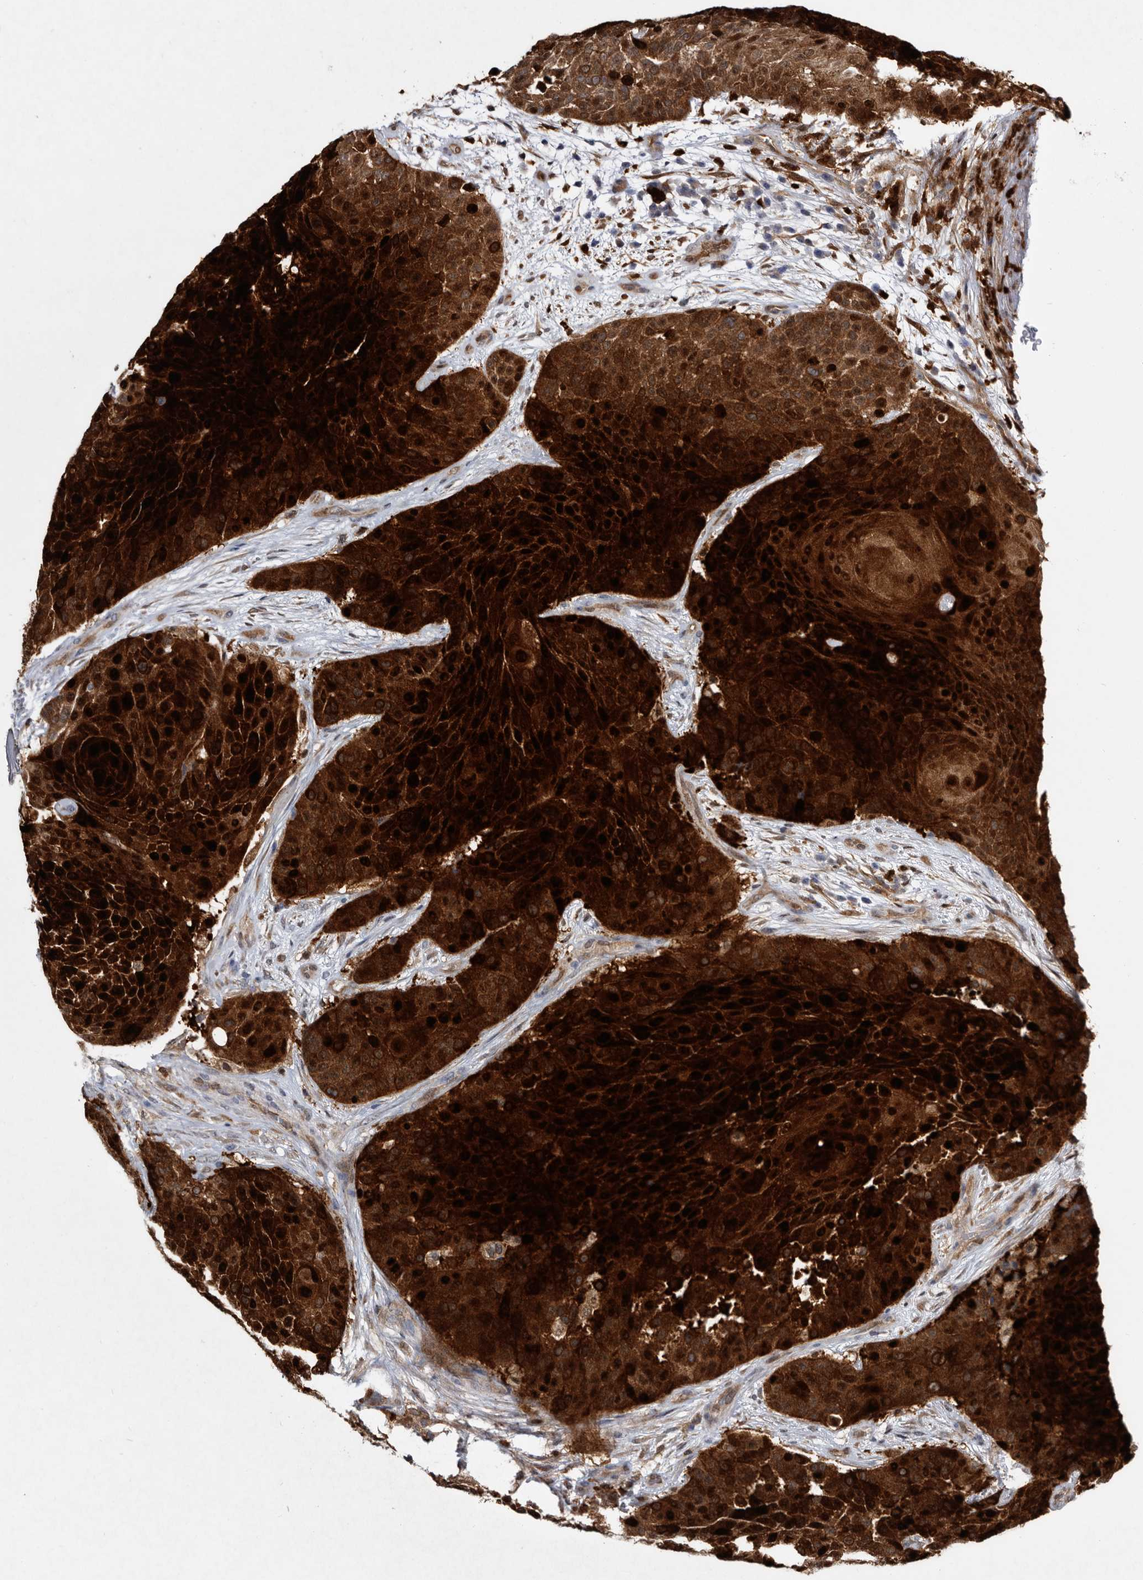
{"staining": {"intensity": "strong", "quantity": ">75%", "location": "cytoplasmic/membranous,nuclear"}, "tissue": "urothelial cancer", "cell_type": "Tumor cells", "image_type": "cancer", "snomed": [{"axis": "morphology", "description": "Urothelial carcinoma, High grade"}, {"axis": "topography", "description": "Urinary bladder"}], "caption": "IHC (DAB) staining of human urothelial carcinoma (high-grade) demonstrates strong cytoplasmic/membranous and nuclear protein expression in approximately >75% of tumor cells.", "gene": "SERPINB8", "patient": {"sex": "female", "age": 63}}